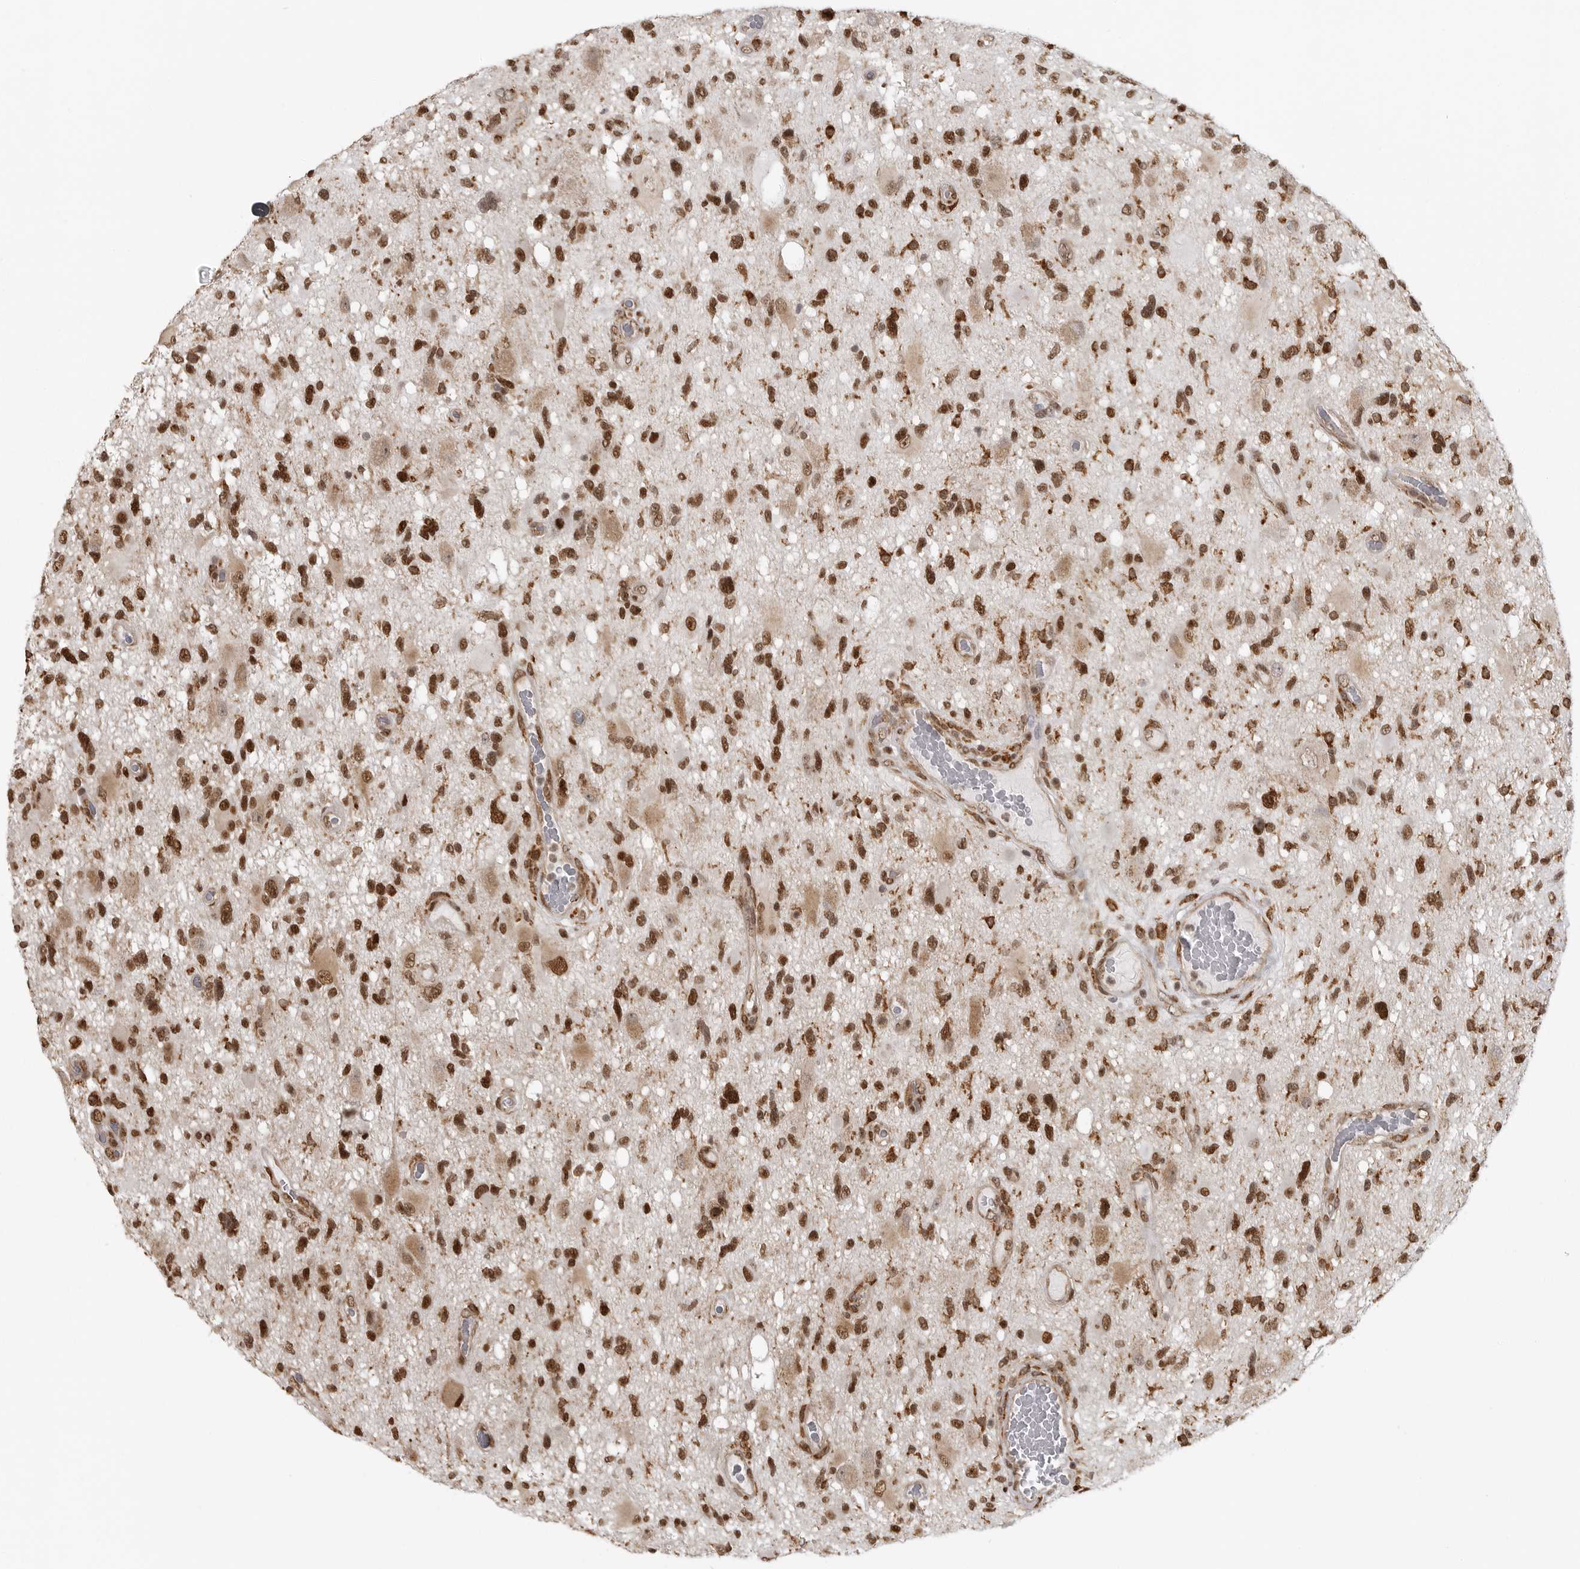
{"staining": {"intensity": "strong", "quantity": ">75%", "location": "nuclear"}, "tissue": "glioma", "cell_type": "Tumor cells", "image_type": "cancer", "snomed": [{"axis": "morphology", "description": "Glioma, malignant, High grade"}, {"axis": "topography", "description": "Brain"}], "caption": "An image of human high-grade glioma (malignant) stained for a protein displays strong nuclear brown staining in tumor cells. Using DAB (brown) and hematoxylin (blue) stains, captured at high magnification using brightfield microscopy.", "gene": "ISG20L2", "patient": {"sex": "male", "age": 33}}